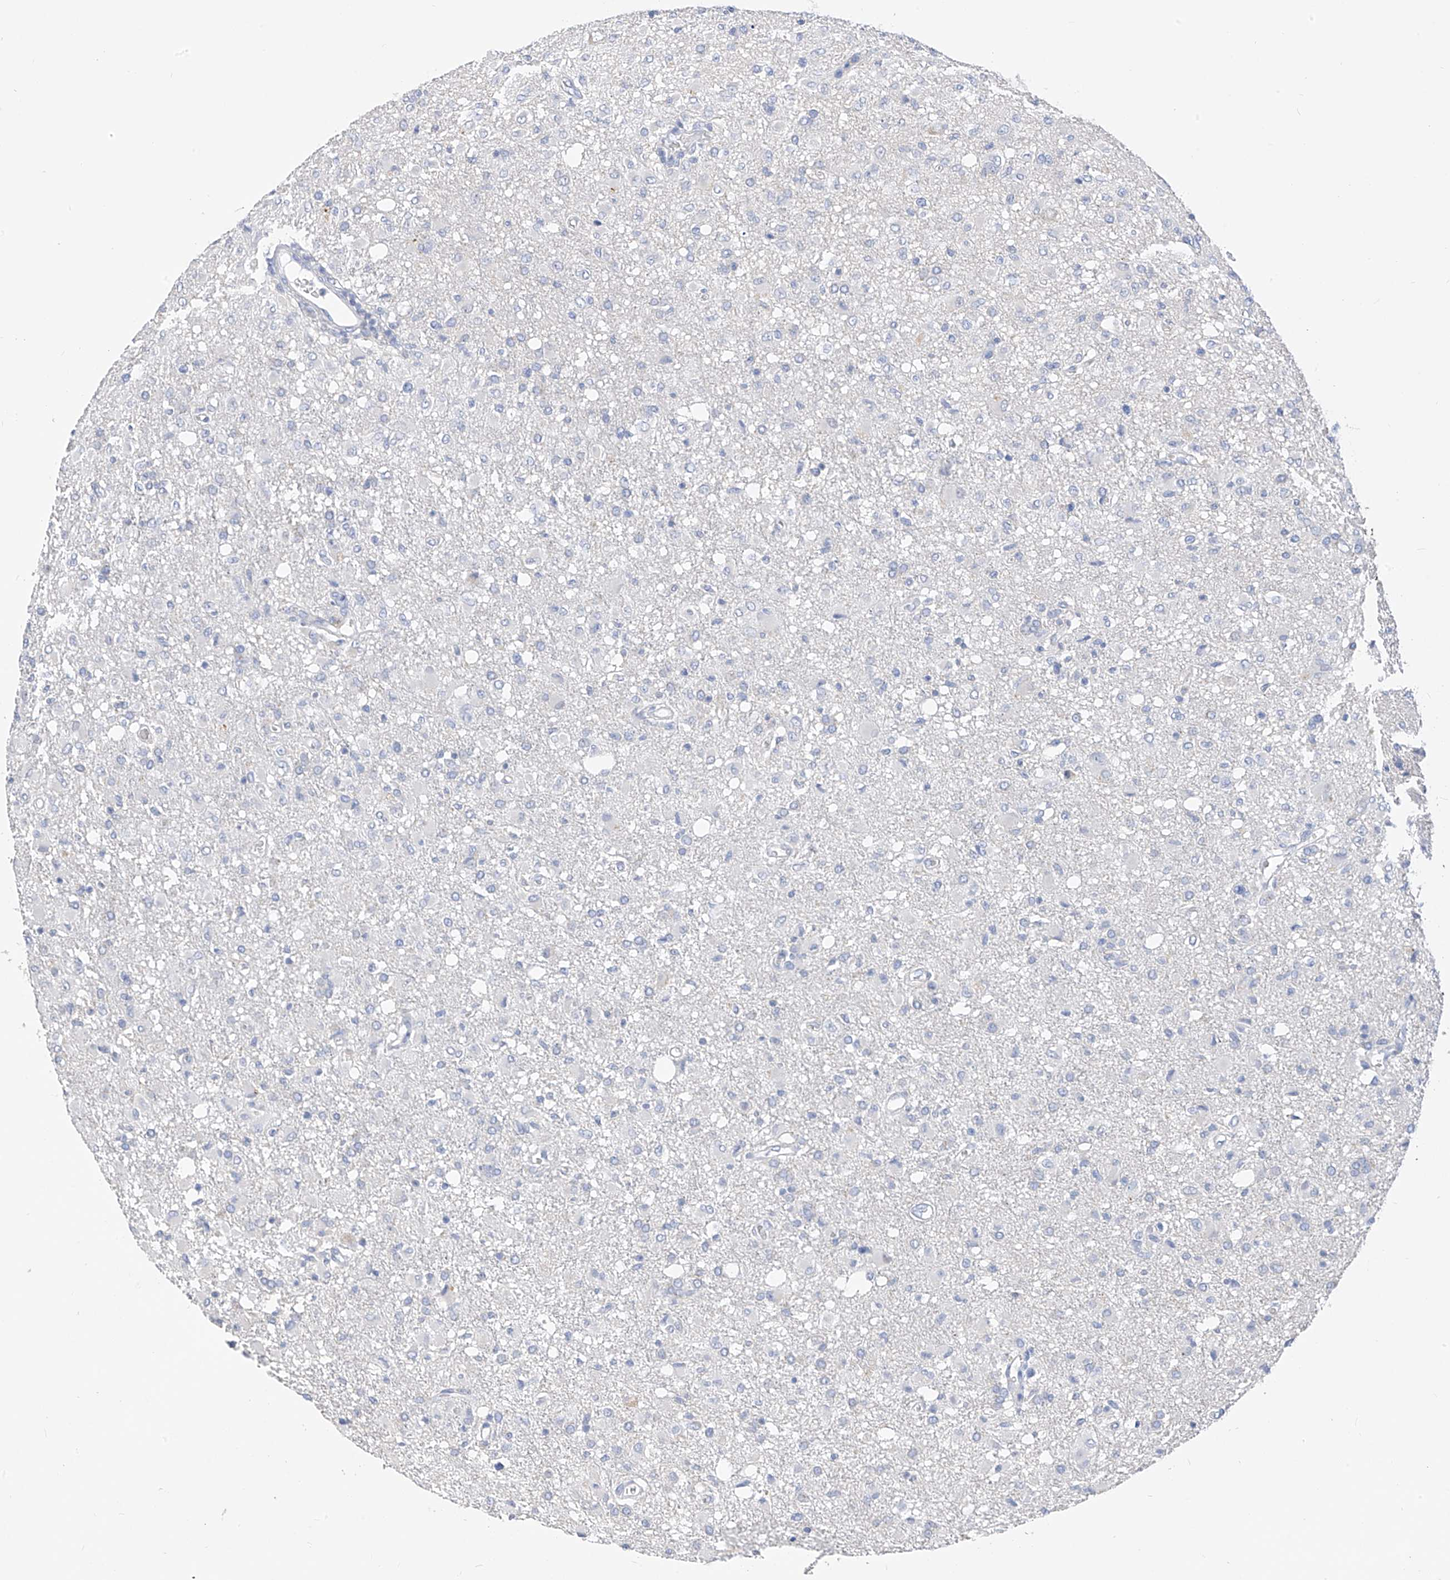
{"staining": {"intensity": "negative", "quantity": "none", "location": "none"}, "tissue": "glioma", "cell_type": "Tumor cells", "image_type": "cancer", "snomed": [{"axis": "morphology", "description": "Glioma, malignant, High grade"}, {"axis": "topography", "description": "Brain"}], "caption": "Immunohistochemistry (IHC) of human malignant glioma (high-grade) displays no expression in tumor cells.", "gene": "ZZEF1", "patient": {"sex": "female", "age": 57}}